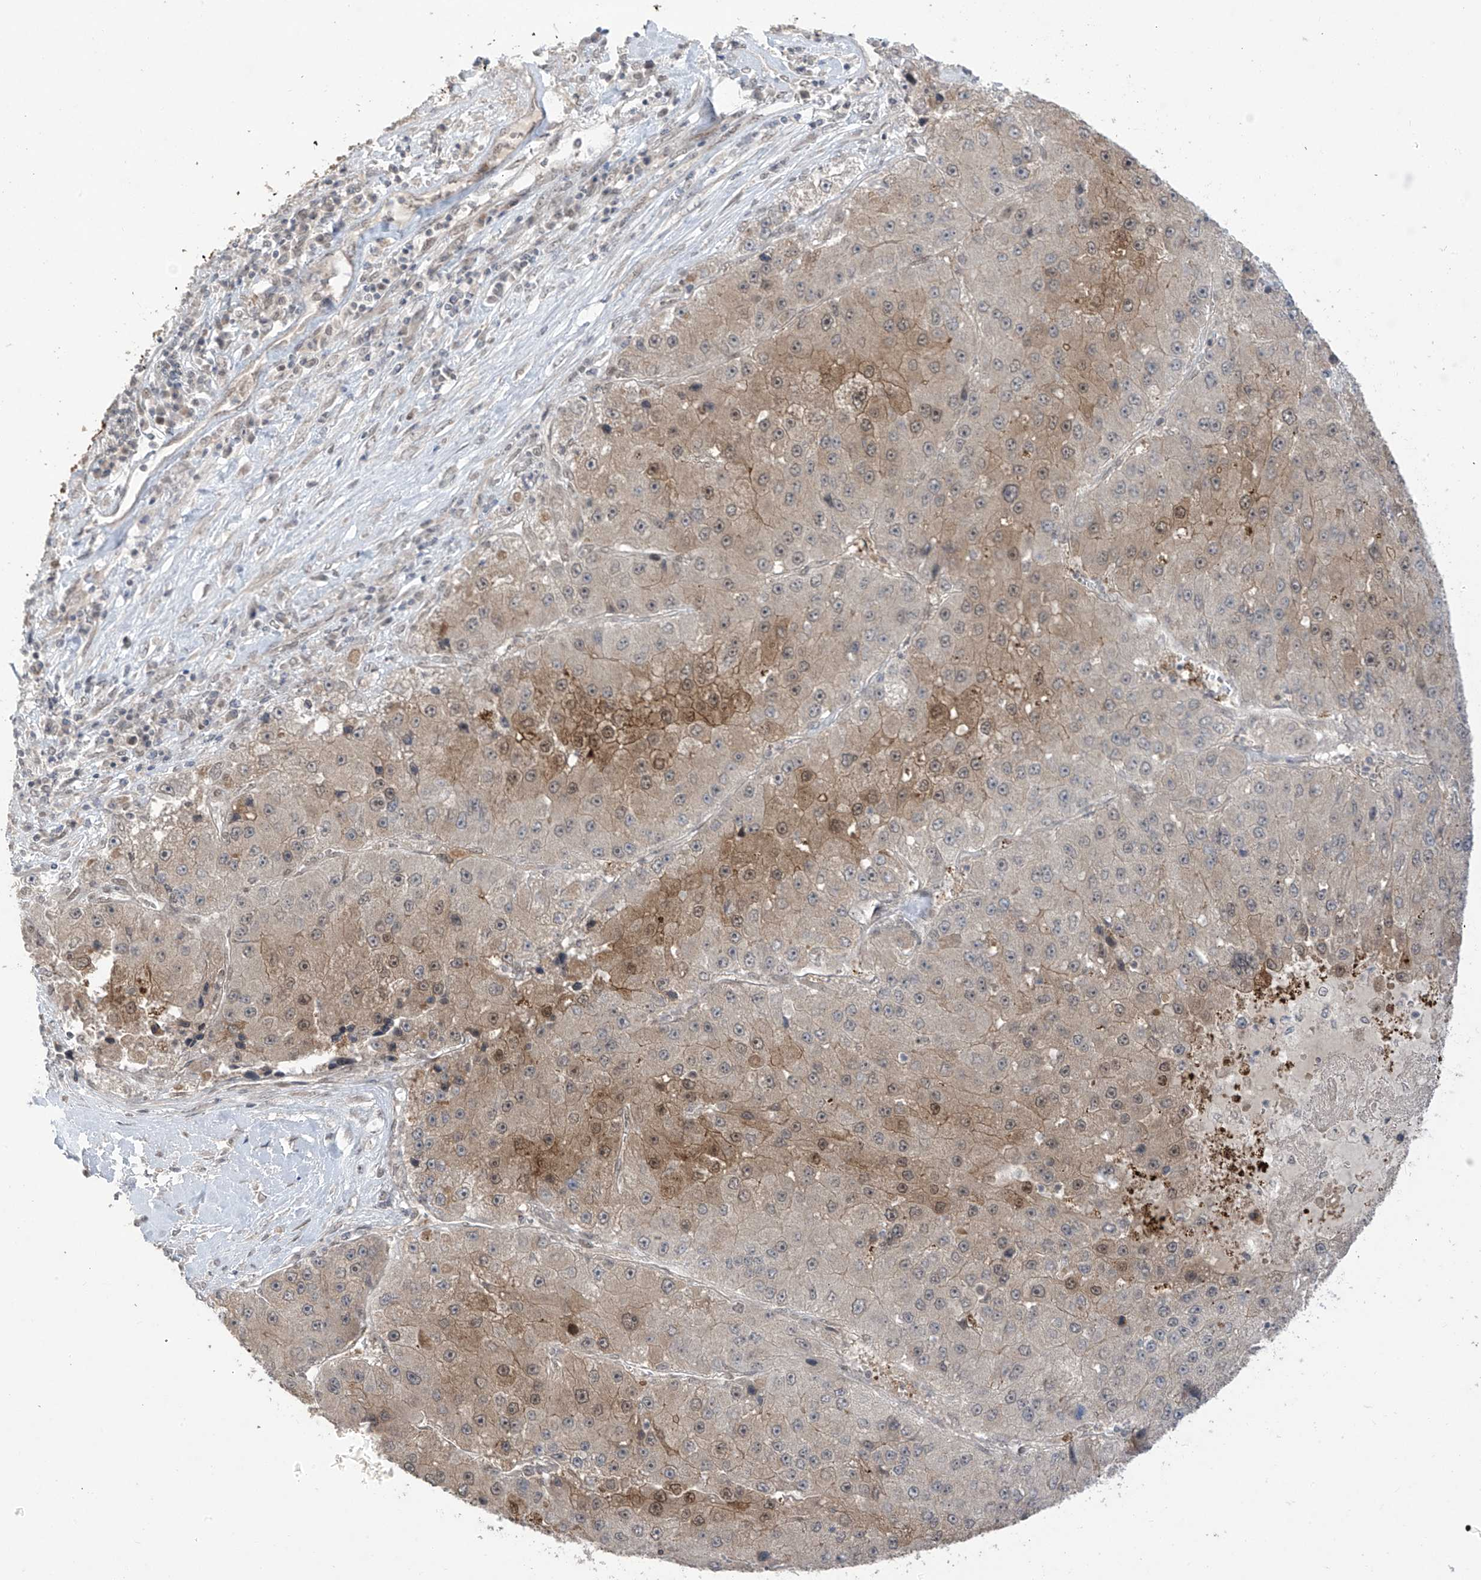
{"staining": {"intensity": "moderate", "quantity": "<25%", "location": "cytoplasmic/membranous,nuclear"}, "tissue": "liver cancer", "cell_type": "Tumor cells", "image_type": "cancer", "snomed": [{"axis": "morphology", "description": "Carcinoma, Hepatocellular, NOS"}, {"axis": "topography", "description": "Liver"}], "caption": "Liver hepatocellular carcinoma stained with a brown dye reveals moderate cytoplasmic/membranous and nuclear positive staining in approximately <25% of tumor cells.", "gene": "OGT", "patient": {"sex": "female", "age": 73}}